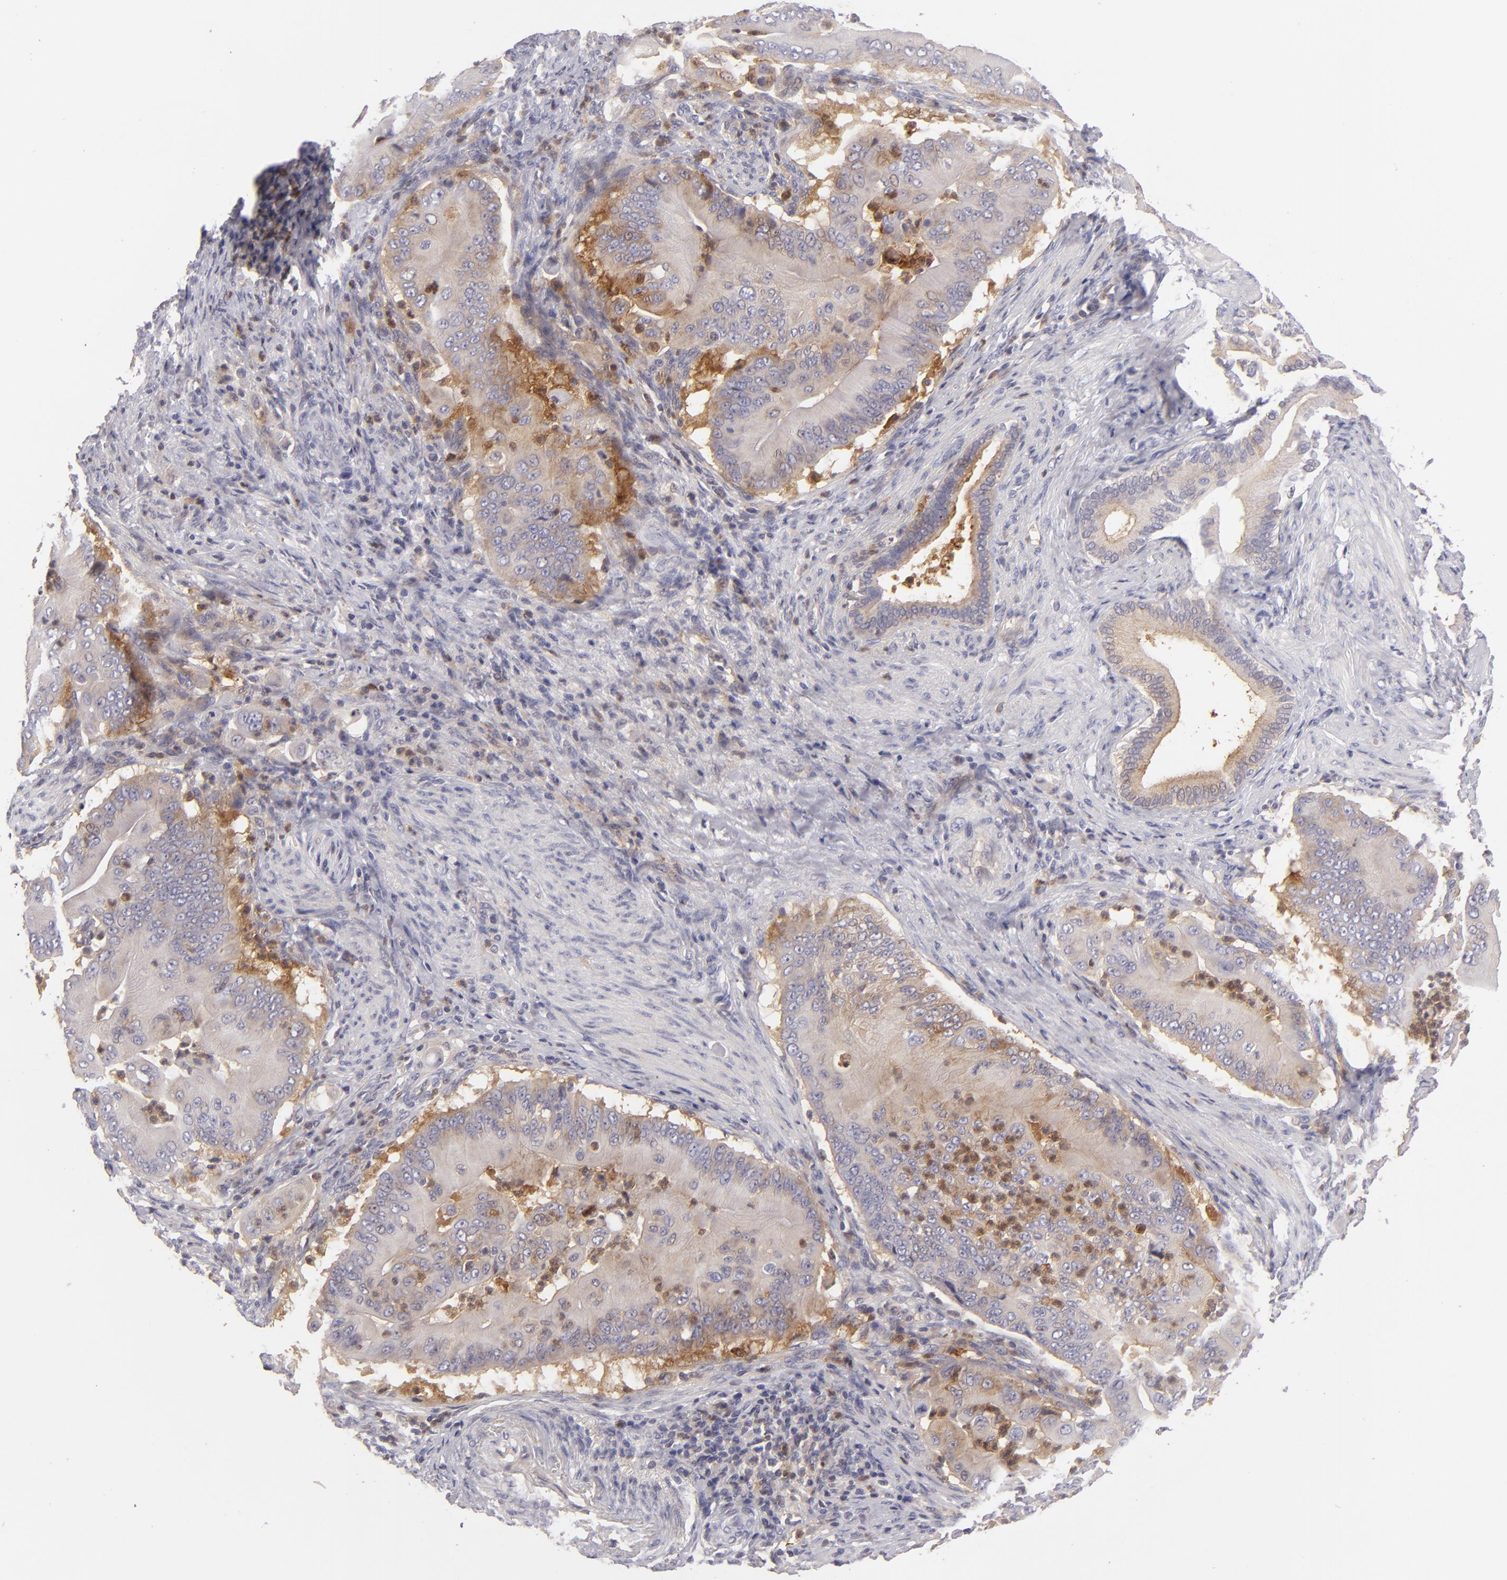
{"staining": {"intensity": "moderate", "quantity": ">75%", "location": "cytoplasmic/membranous"}, "tissue": "pancreatic cancer", "cell_type": "Tumor cells", "image_type": "cancer", "snomed": [{"axis": "morphology", "description": "Adenocarcinoma, NOS"}, {"axis": "topography", "description": "Pancreas"}], "caption": "DAB (3,3'-diaminobenzidine) immunohistochemical staining of pancreatic cancer demonstrates moderate cytoplasmic/membranous protein staining in about >75% of tumor cells. The staining was performed using DAB (3,3'-diaminobenzidine), with brown indicating positive protein expression. Nuclei are stained blue with hematoxylin.", "gene": "MMP10", "patient": {"sex": "male", "age": 62}}